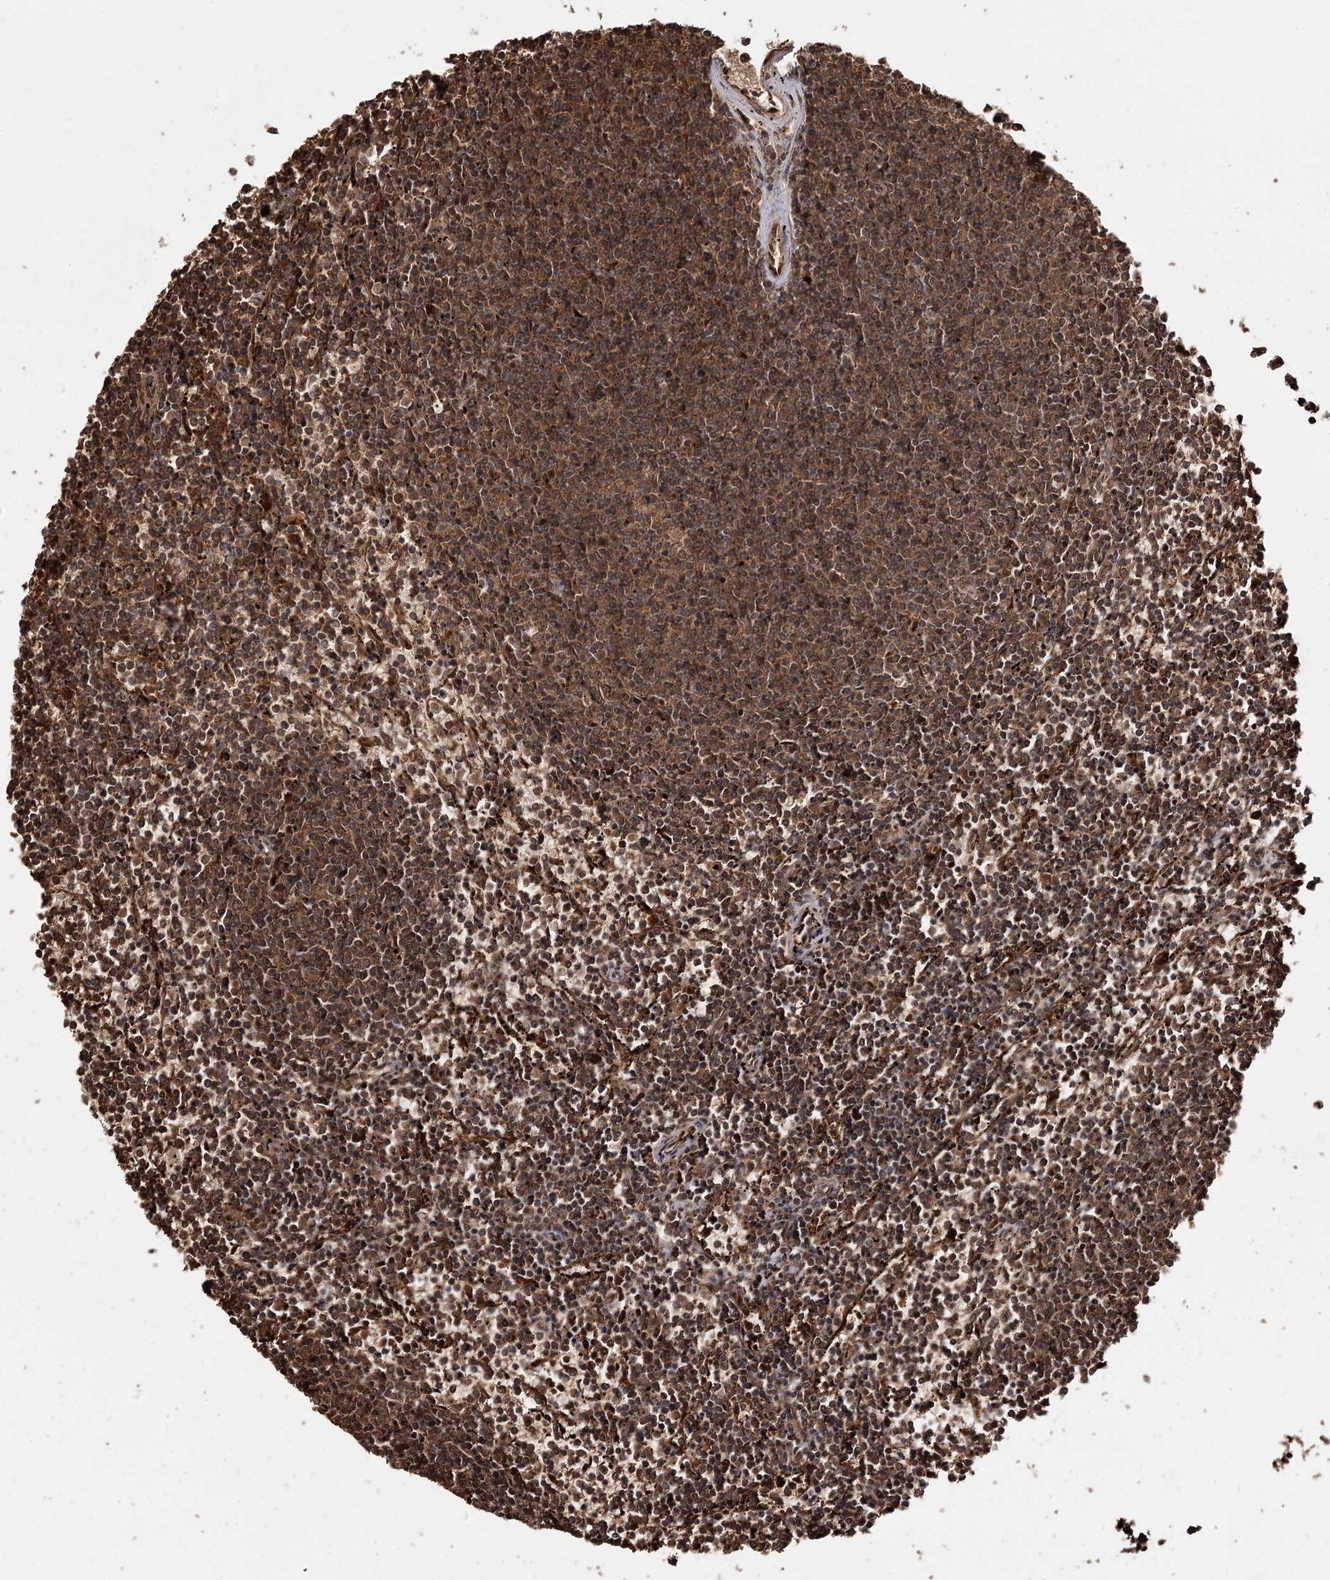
{"staining": {"intensity": "moderate", "quantity": ">75%", "location": "cytoplasmic/membranous"}, "tissue": "lymphoma", "cell_type": "Tumor cells", "image_type": "cancer", "snomed": [{"axis": "morphology", "description": "Malignant lymphoma, non-Hodgkin's type, Low grade"}, {"axis": "topography", "description": "Spleen"}], "caption": "A medium amount of moderate cytoplasmic/membranous expression is present in approximately >75% of tumor cells in lymphoma tissue.", "gene": "N6AMT1", "patient": {"sex": "female", "age": 50}}